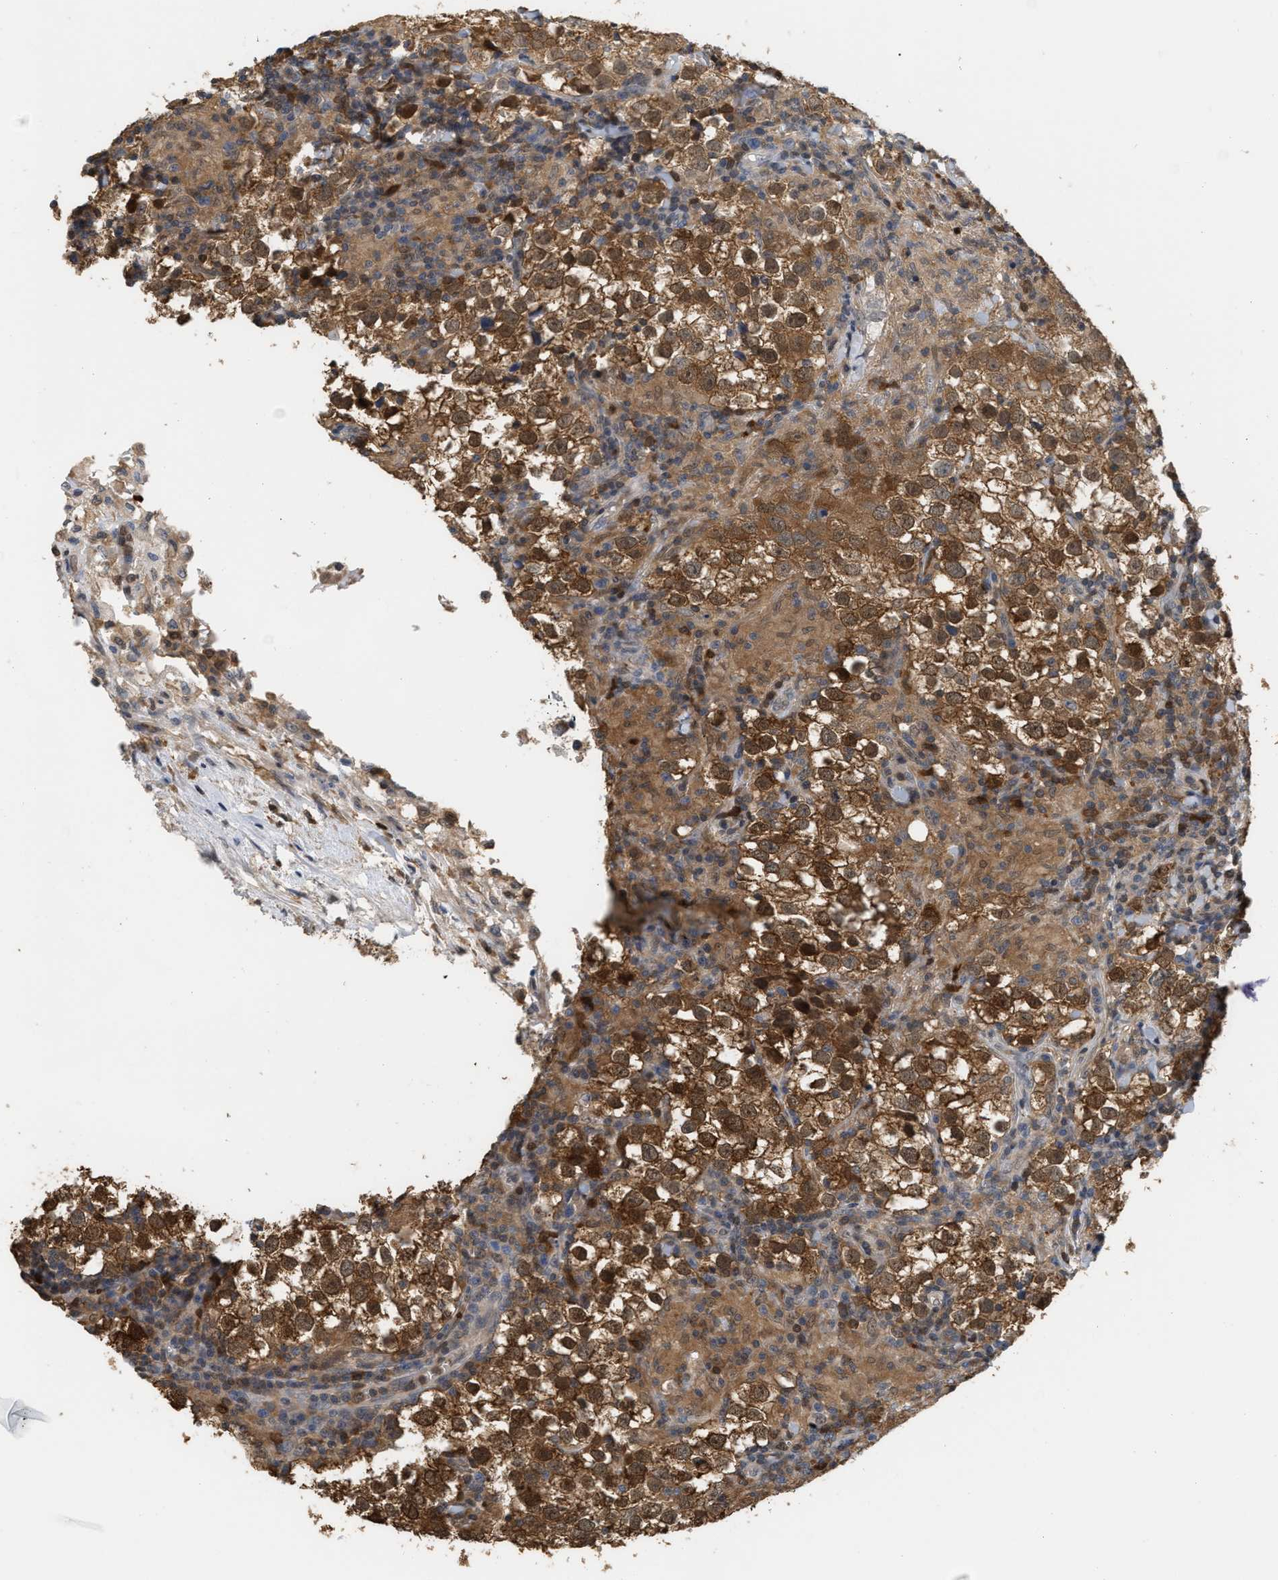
{"staining": {"intensity": "strong", "quantity": ">75%", "location": "cytoplasmic/membranous,nuclear"}, "tissue": "testis cancer", "cell_type": "Tumor cells", "image_type": "cancer", "snomed": [{"axis": "morphology", "description": "Seminoma, NOS"}, {"axis": "morphology", "description": "Carcinoma, Embryonal, NOS"}, {"axis": "topography", "description": "Testis"}], "caption": "Immunohistochemistry (IHC) staining of testis cancer (seminoma), which shows high levels of strong cytoplasmic/membranous and nuclear expression in about >75% of tumor cells indicating strong cytoplasmic/membranous and nuclear protein expression. The staining was performed using DAB (brown) for protein detection and nuclei were counterstained in hematoxylin (blue).", "gene": "MTPN", "patient": {"sex": "male", "age": 36}}